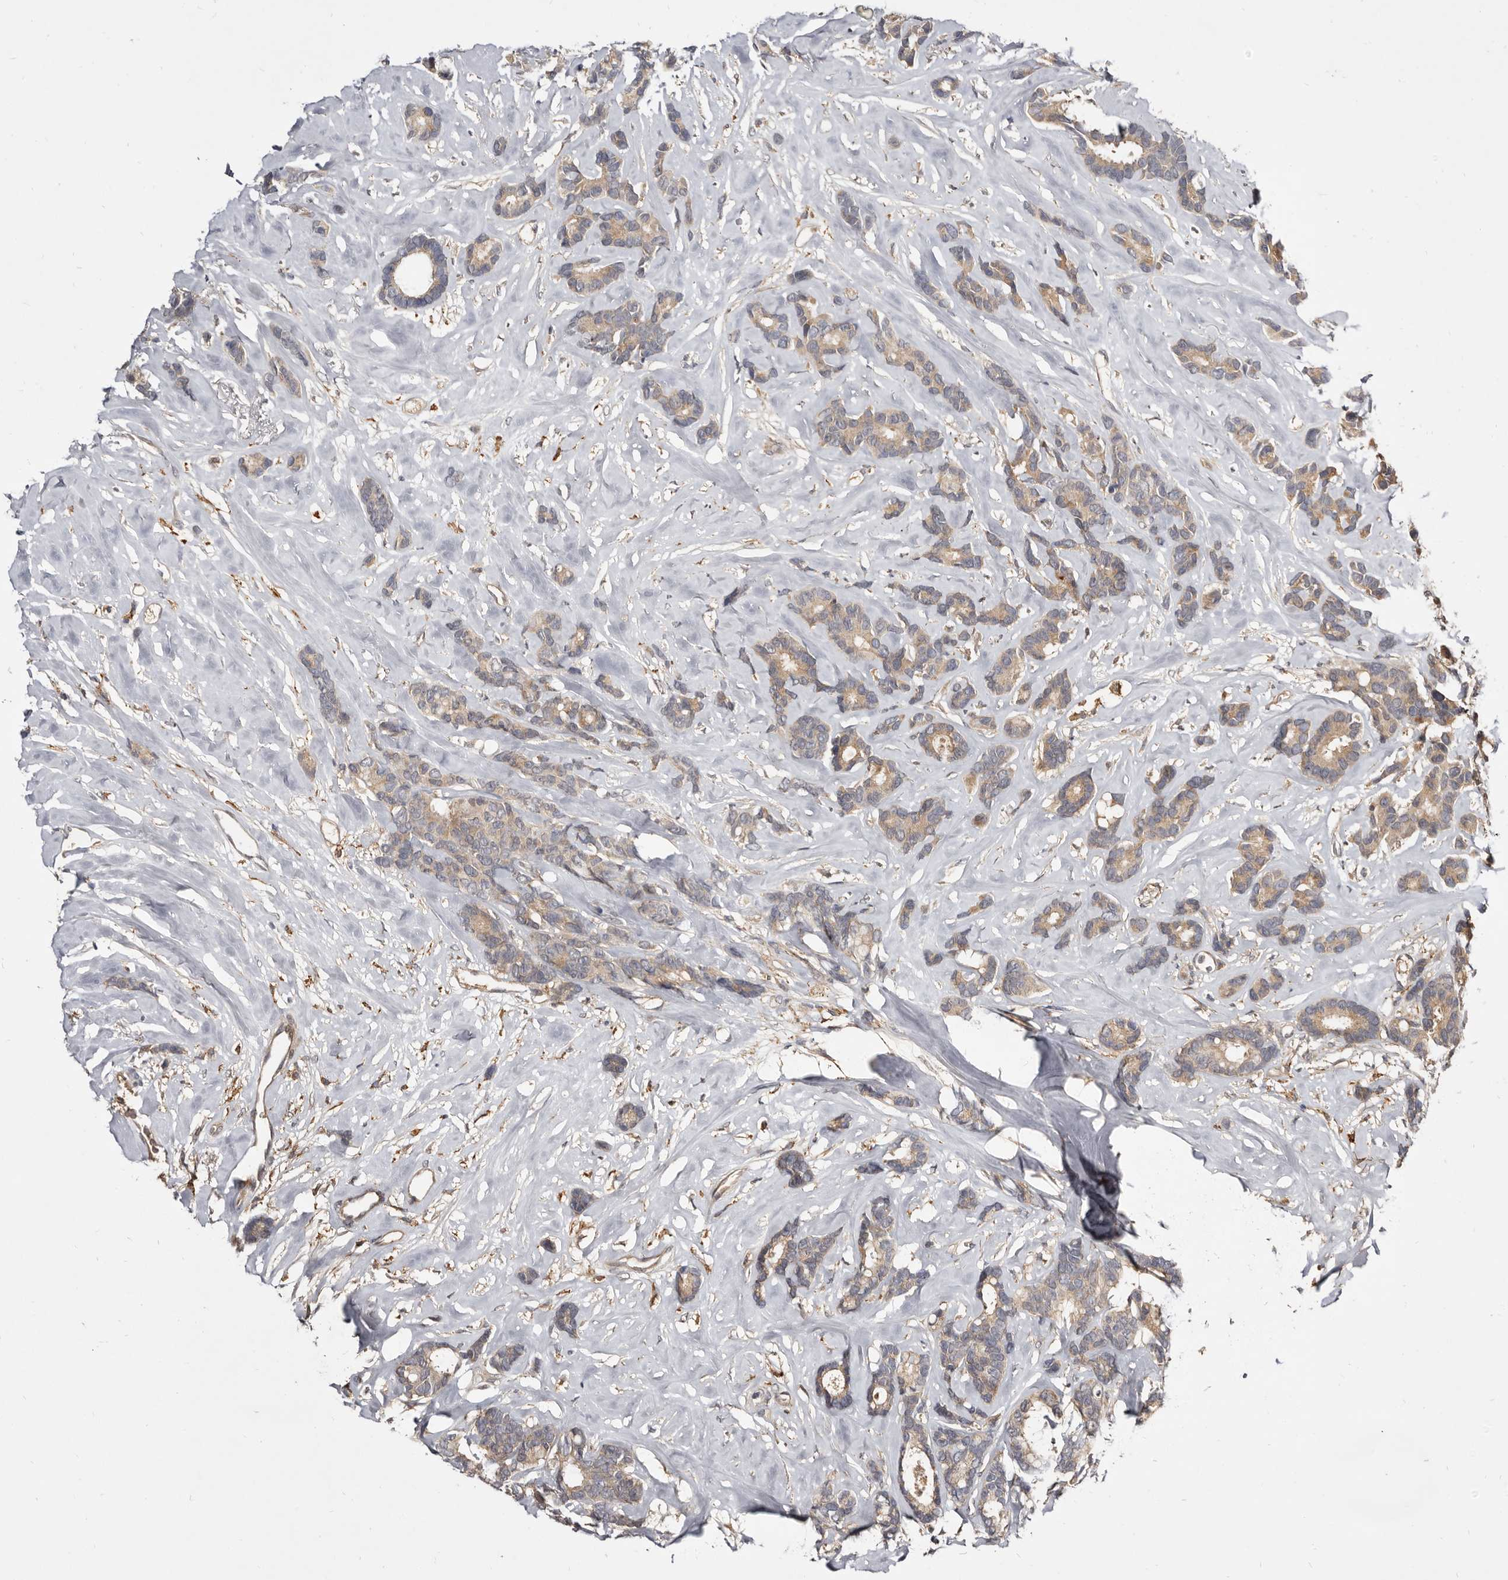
{"staining": {"intensity": "weak", "quantity": "25%-75%", "location": "cytoplasmic/membranous"}, "tissue": "breast cancer", "cell_type": "Tumor cells", "image_type": "cancer", "snomed": [{"axis": "morphology", "description": "Duct carcinoma"}, {"axis": "topography", "description": "Breast"}], "caption": "Immunohistochemical staining of infiltrating ductal carcinoma (breast) shows low levels of weak cytoplasmic/membranous expression in about 25%-75% of tumor cells.", "gene": "INAVA", "patient": {"sex": "female", "age": 87}}